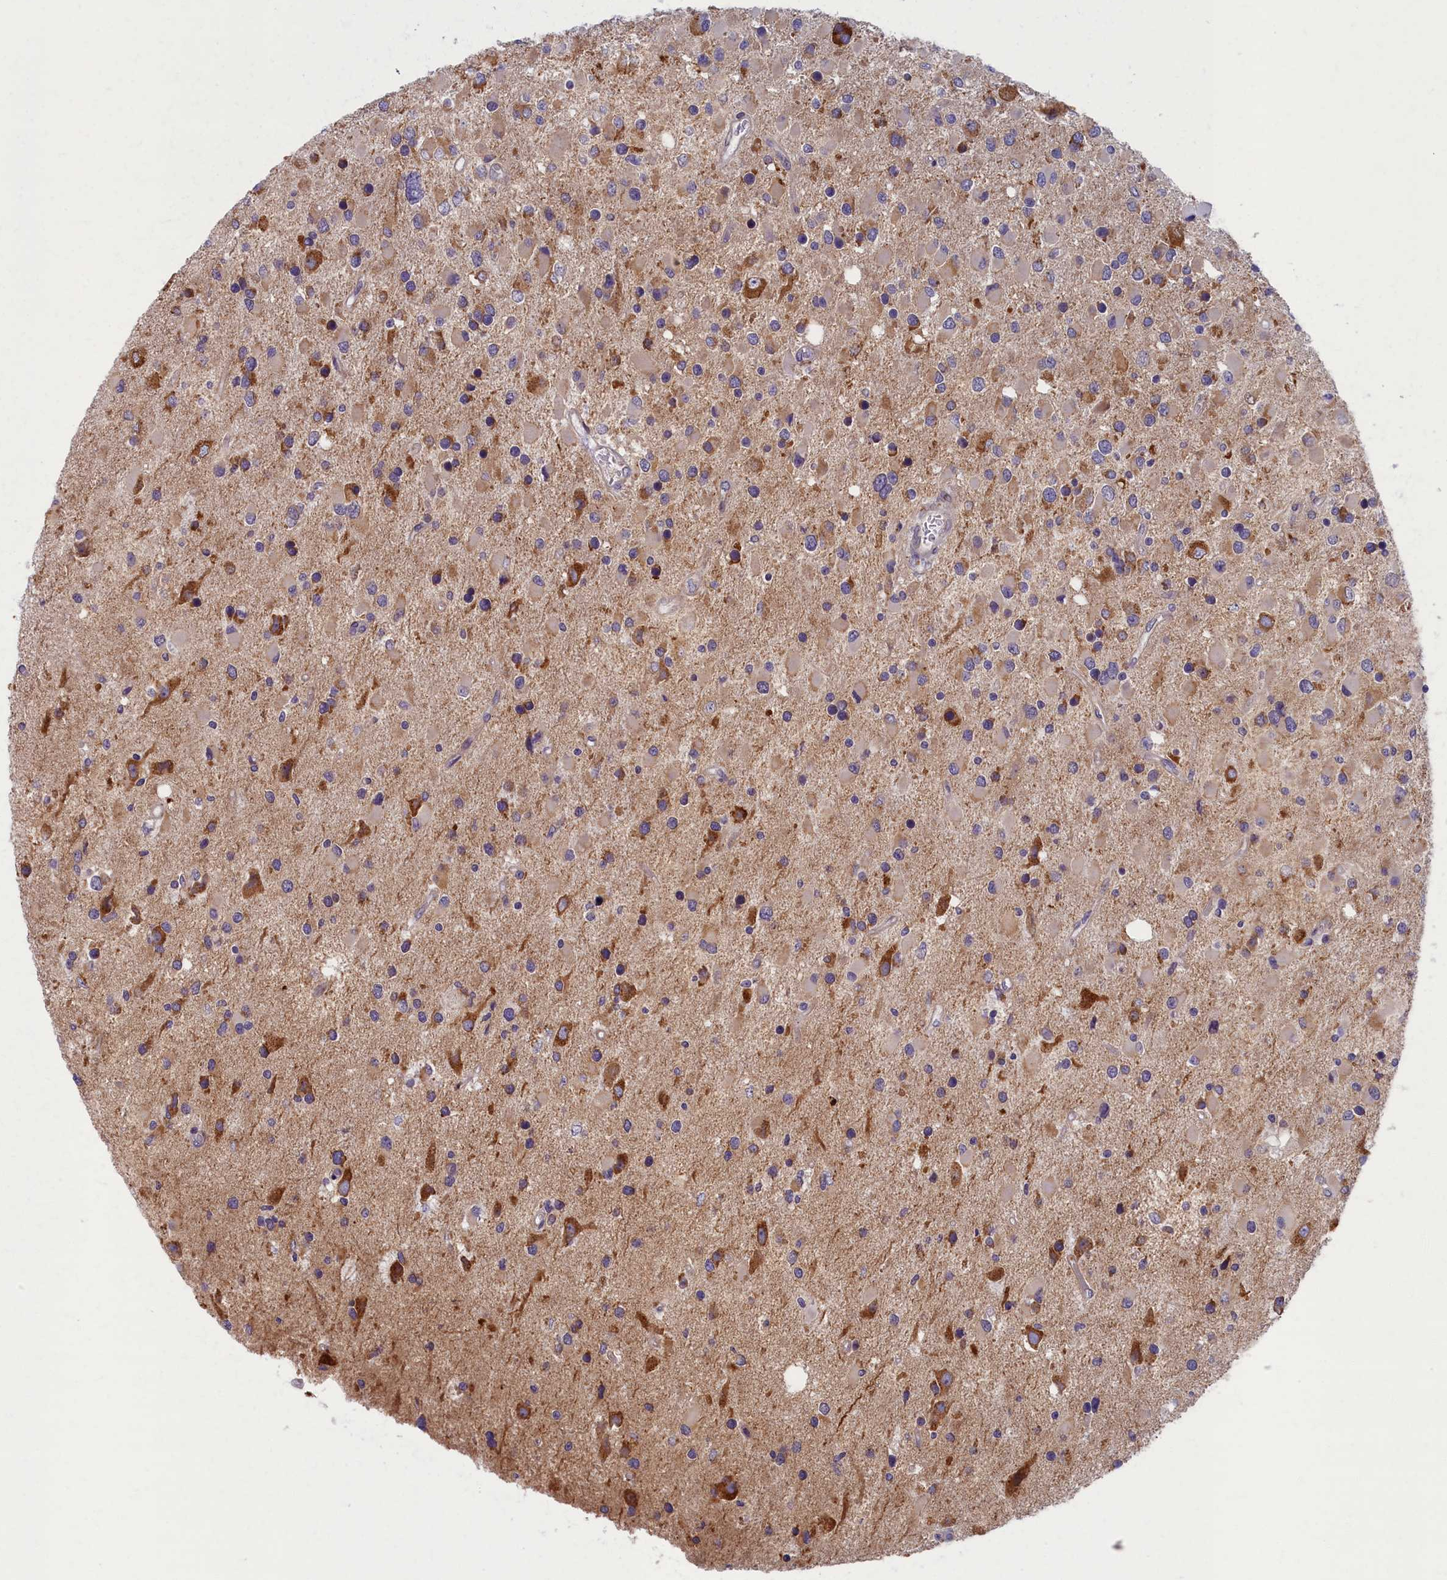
{"staining": {"intensity": "moderate", "quantity": "<25%", "location": "cytoplasmic/membranous"}, "tissue": "glioma", "cell_type": "Tumor cells", "image_type": "cancer", "snomed": [{"axis": "morphology", "description": "Glioma, malignant, High grade"}, {"axis": "topography", "description": "Brain"}], "caption": "Malignant glioma (high-grade) tissue reveals moderate cytoplasmic/membranous expression in approximately <25% of tumor cells", "gene": "MRPS25", "patient": {"sex": "male", "age": 53}}